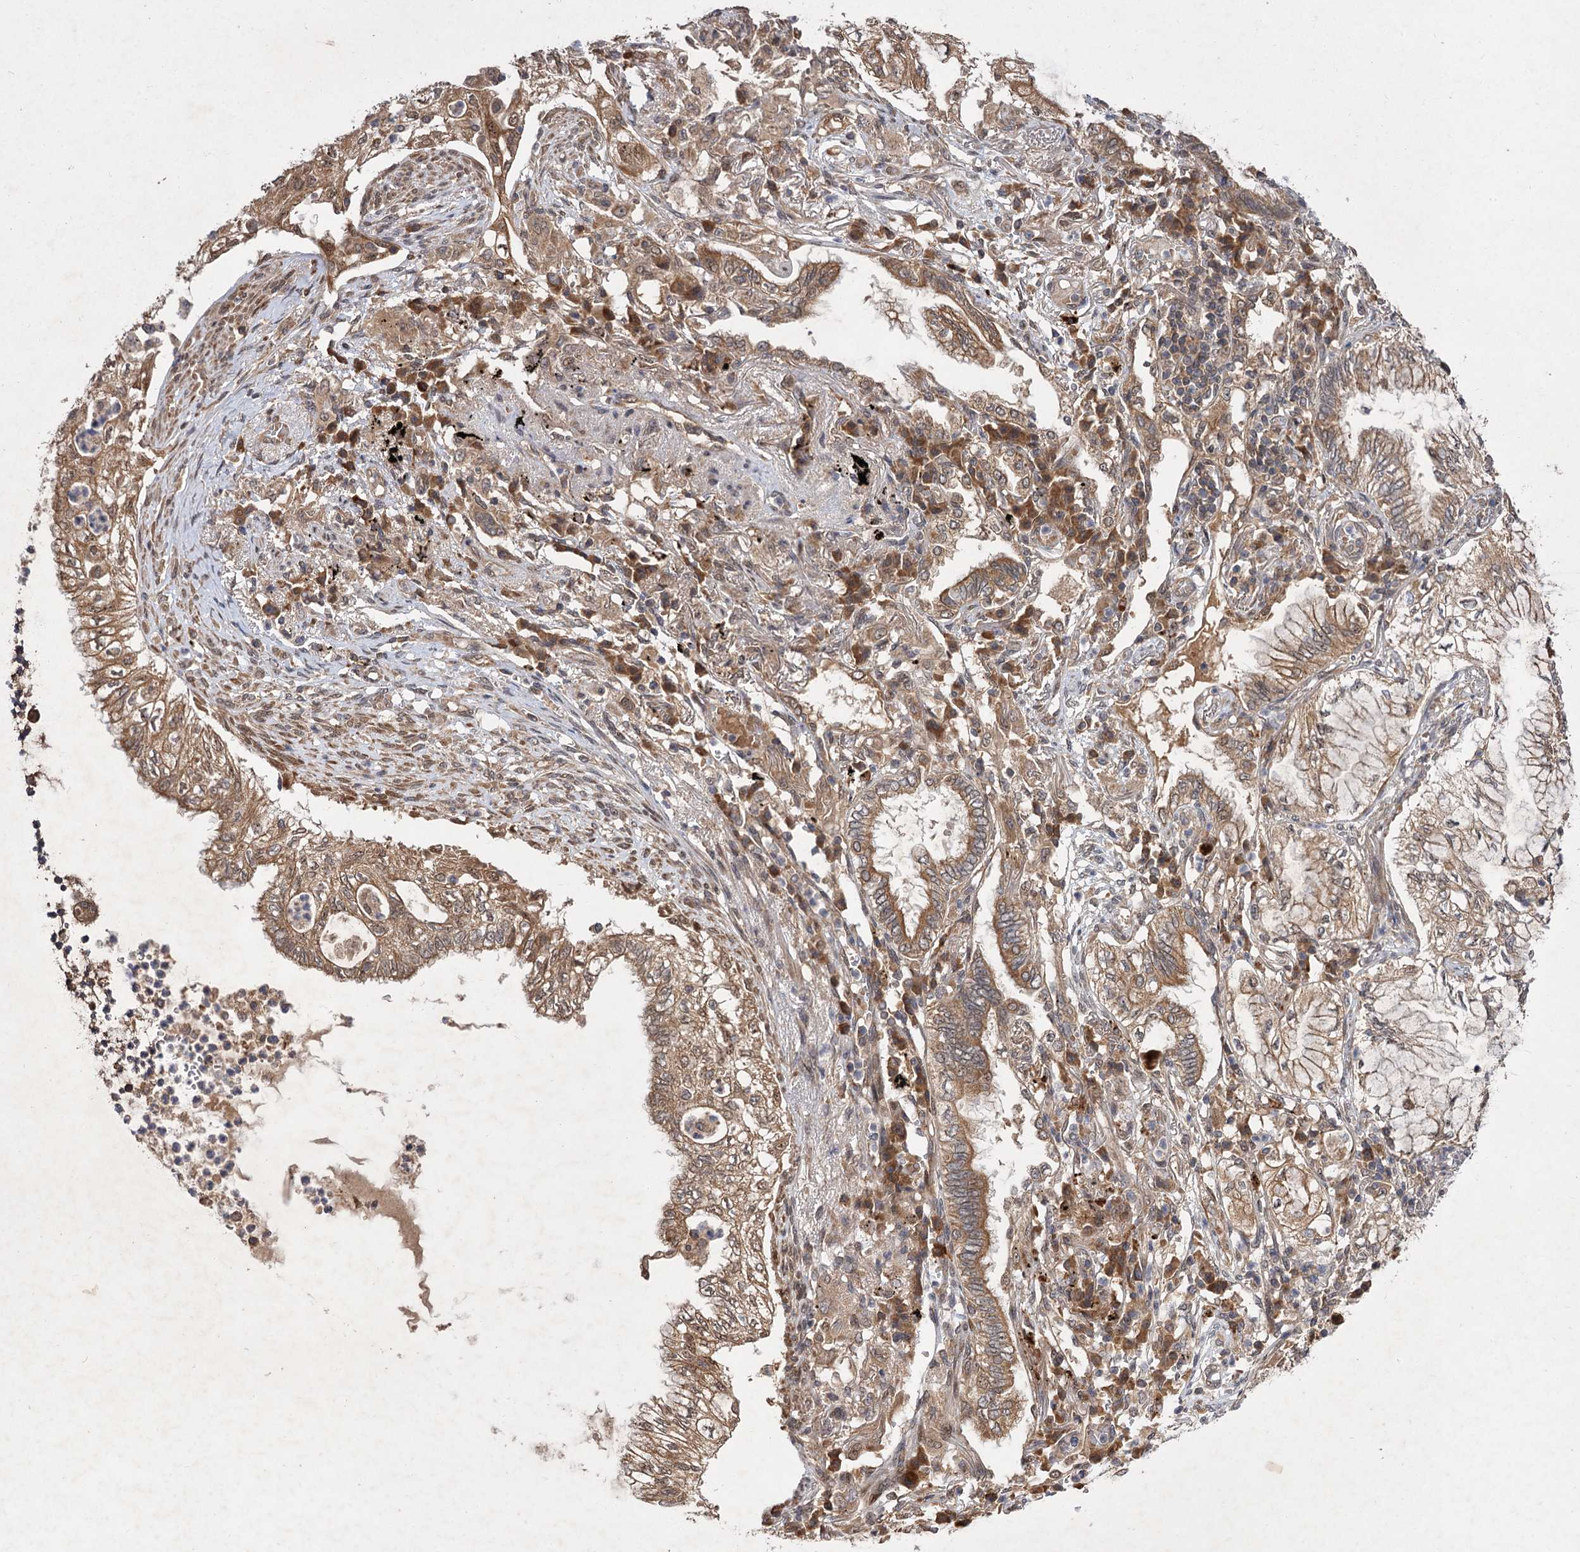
{"staining": {"intensity": "moderate", "quantity": ">75%", "location": "cytoplasmic/membranous"}, "tissue": "lung cancer", "cell_type": "Tumor cells", "image_type": "cancer", "snomed": [{"axis": "morphology", "description": "Adenocarcinoma, NOS"}, {"axis": "topography", "description": "Lung"}], "caption": "Tumor cells exhibit moderate cytoplasmic/membranous positivity in approximately >75% of cells in lung cancer (adenocarcinoma). (DAB (3,3'-diaminobenzidine) IHC, brown staining for protein, blue staining for nuclei).", "gene": "FBXW8", "patient": {"sex": "female", "age": 70}}